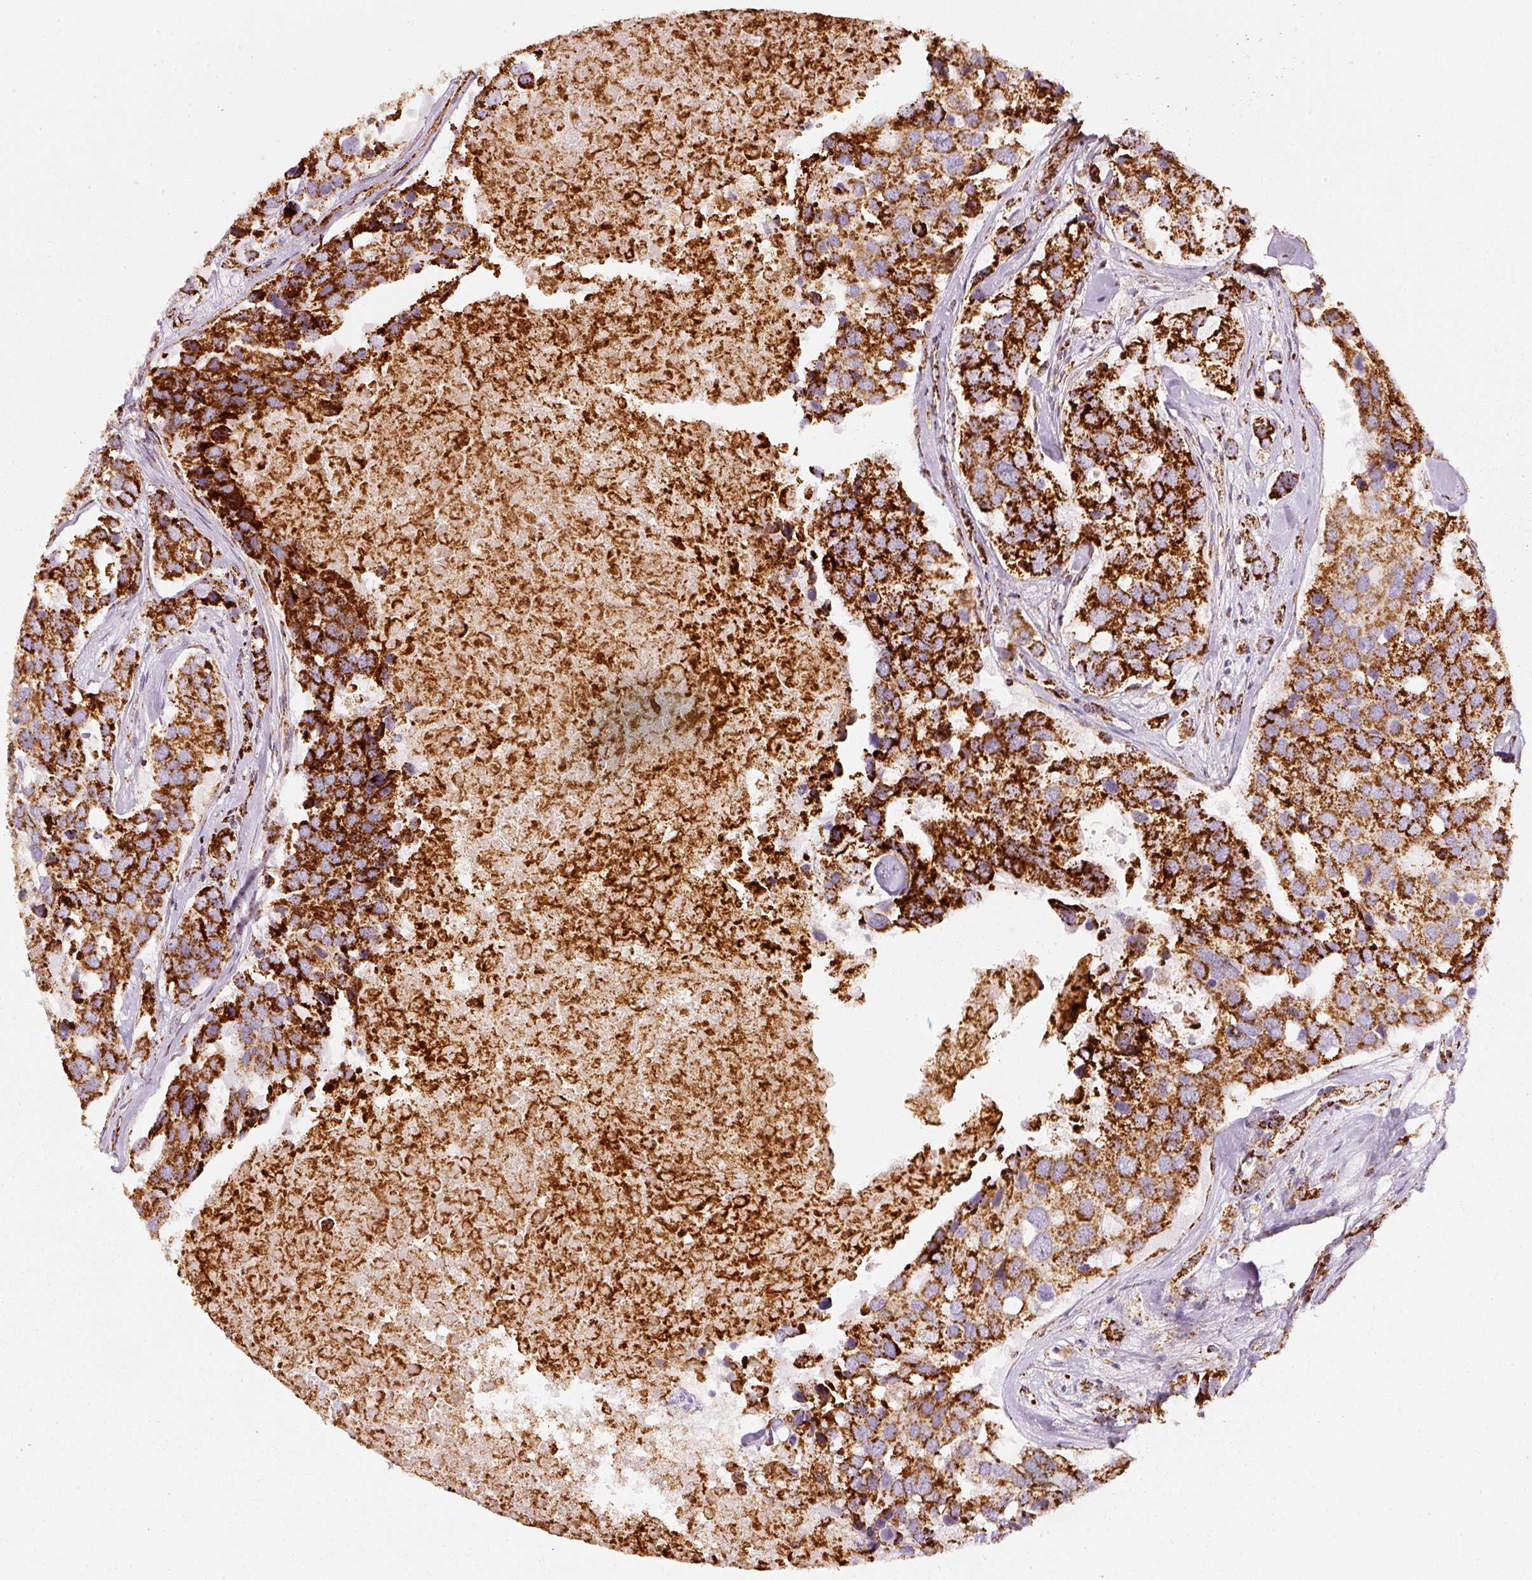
{"staining": {"intensity": "strong", "quantity": ">75%", "location": "cytoplasmic/membranous"}, "tissue": "breast cancer", "cell_type": "Tumor cells", "image_type": "cancer", "snomed": [{"axis": "morphology", "description": "Duct carcinoma"}, {"axis": "topography", "description": "Breast"}], "caption": "Immunohistochemical staining of human breast intraductal carcinoma displays strong cytoplasmic/membranous protein positivity in approximately >75% of tumor cells. (DAB (3,3'-diaminobenzidine) = brown stain, brightfield microscopy at high magnification).", "gene": "MT-CO2", "patient": {"sex": "female", "age": 83}}